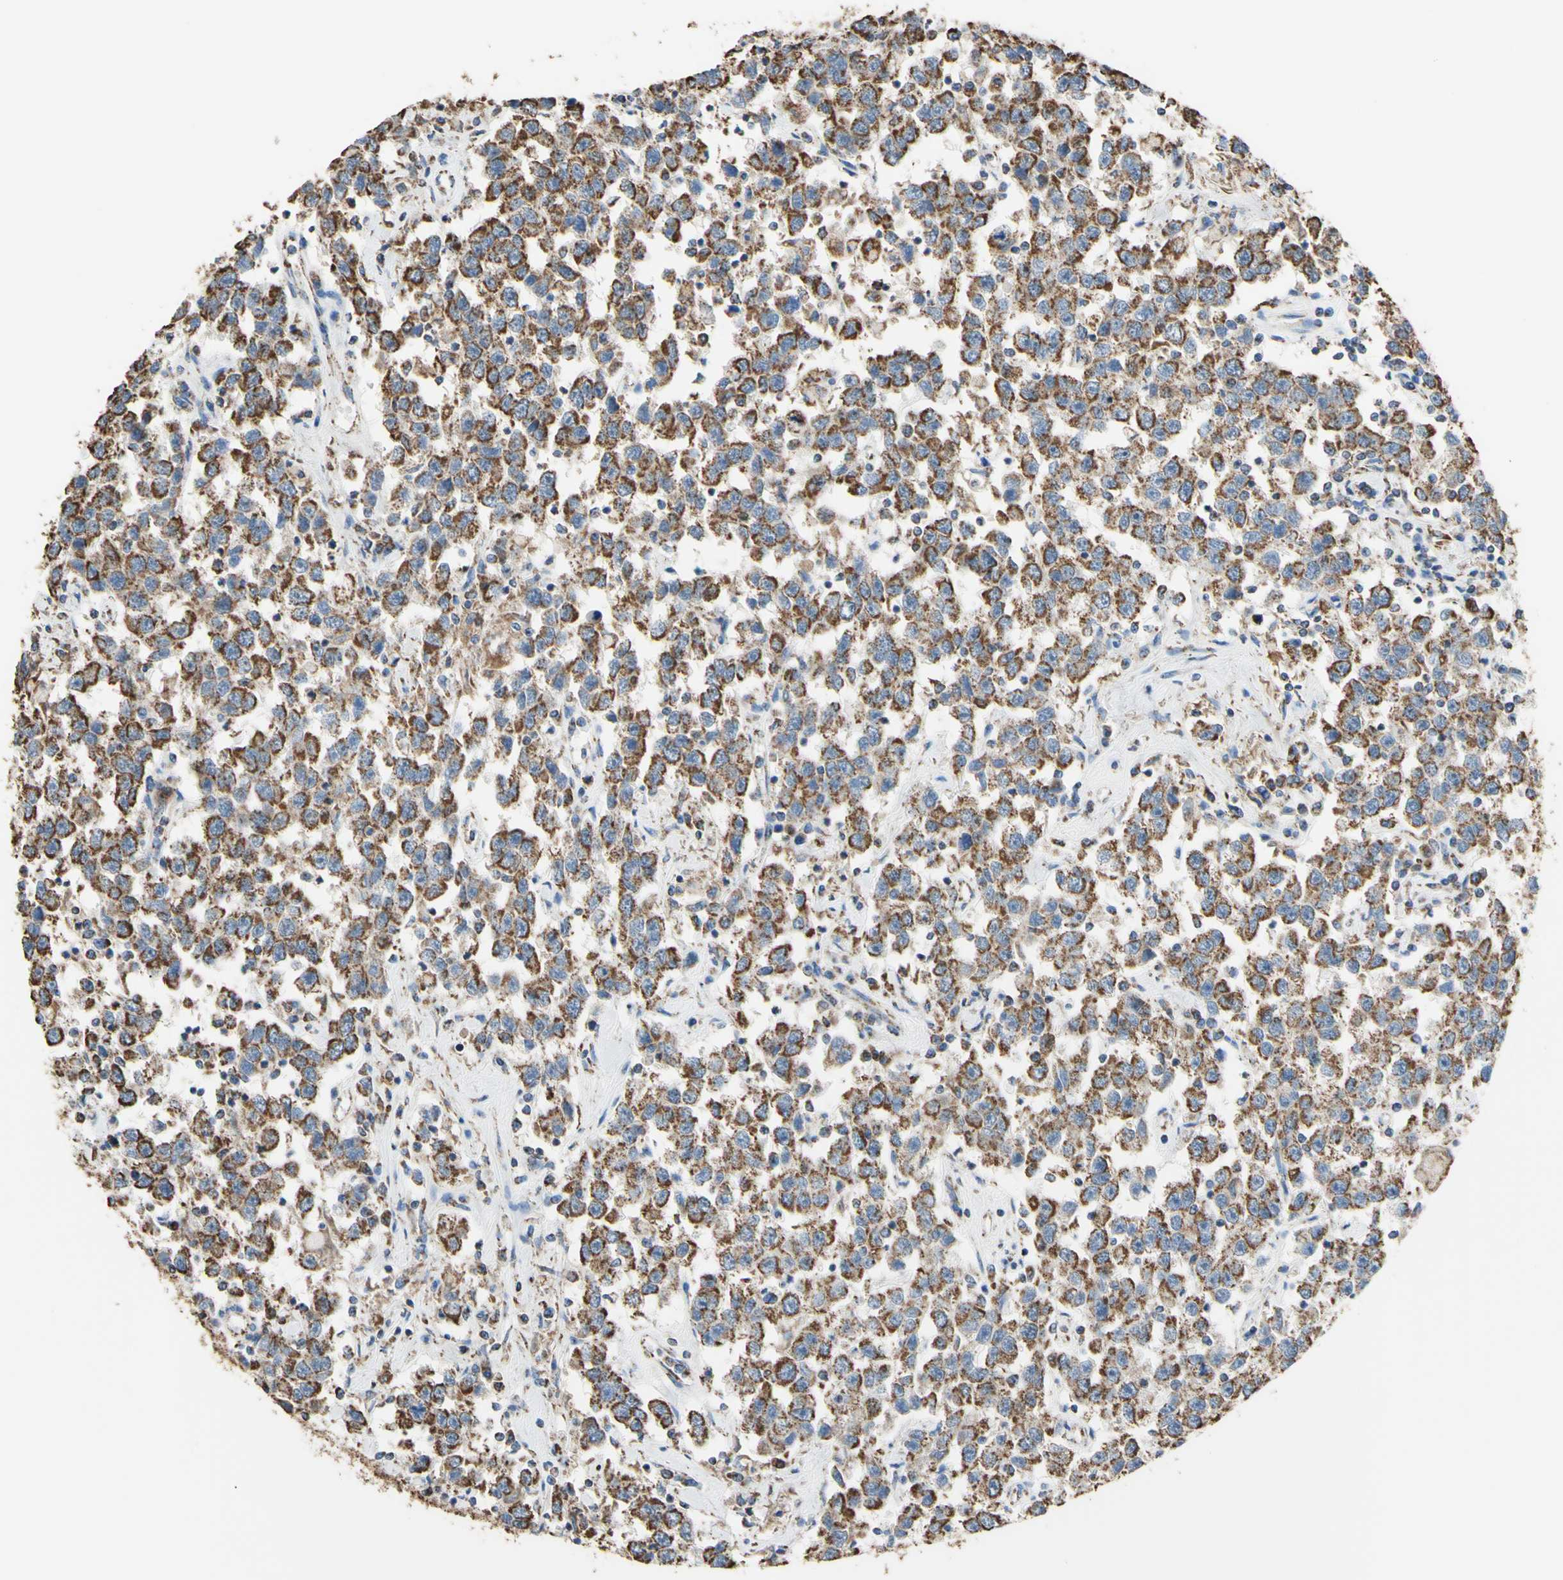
{"staining": {"intensity": "moderate", "quantity": ">75%", "location": "cytoplasmic/membranous"}, "tissue": "testis cancer", "cell_type": "Tumor cells", "image_type": "cancer", "snomed": [{"axis": "morphology", "description": "Seminoma, NOS"}, {"axis": "topography", "description": "Testis"}], "caption": "Tumor cells display medium levels of moderate cytoplasmic/membranous staining in about >75% of cells in seminoma (testis).", "gene": "CMKLR2", "patient": {"sex": "male", "age": 41}}